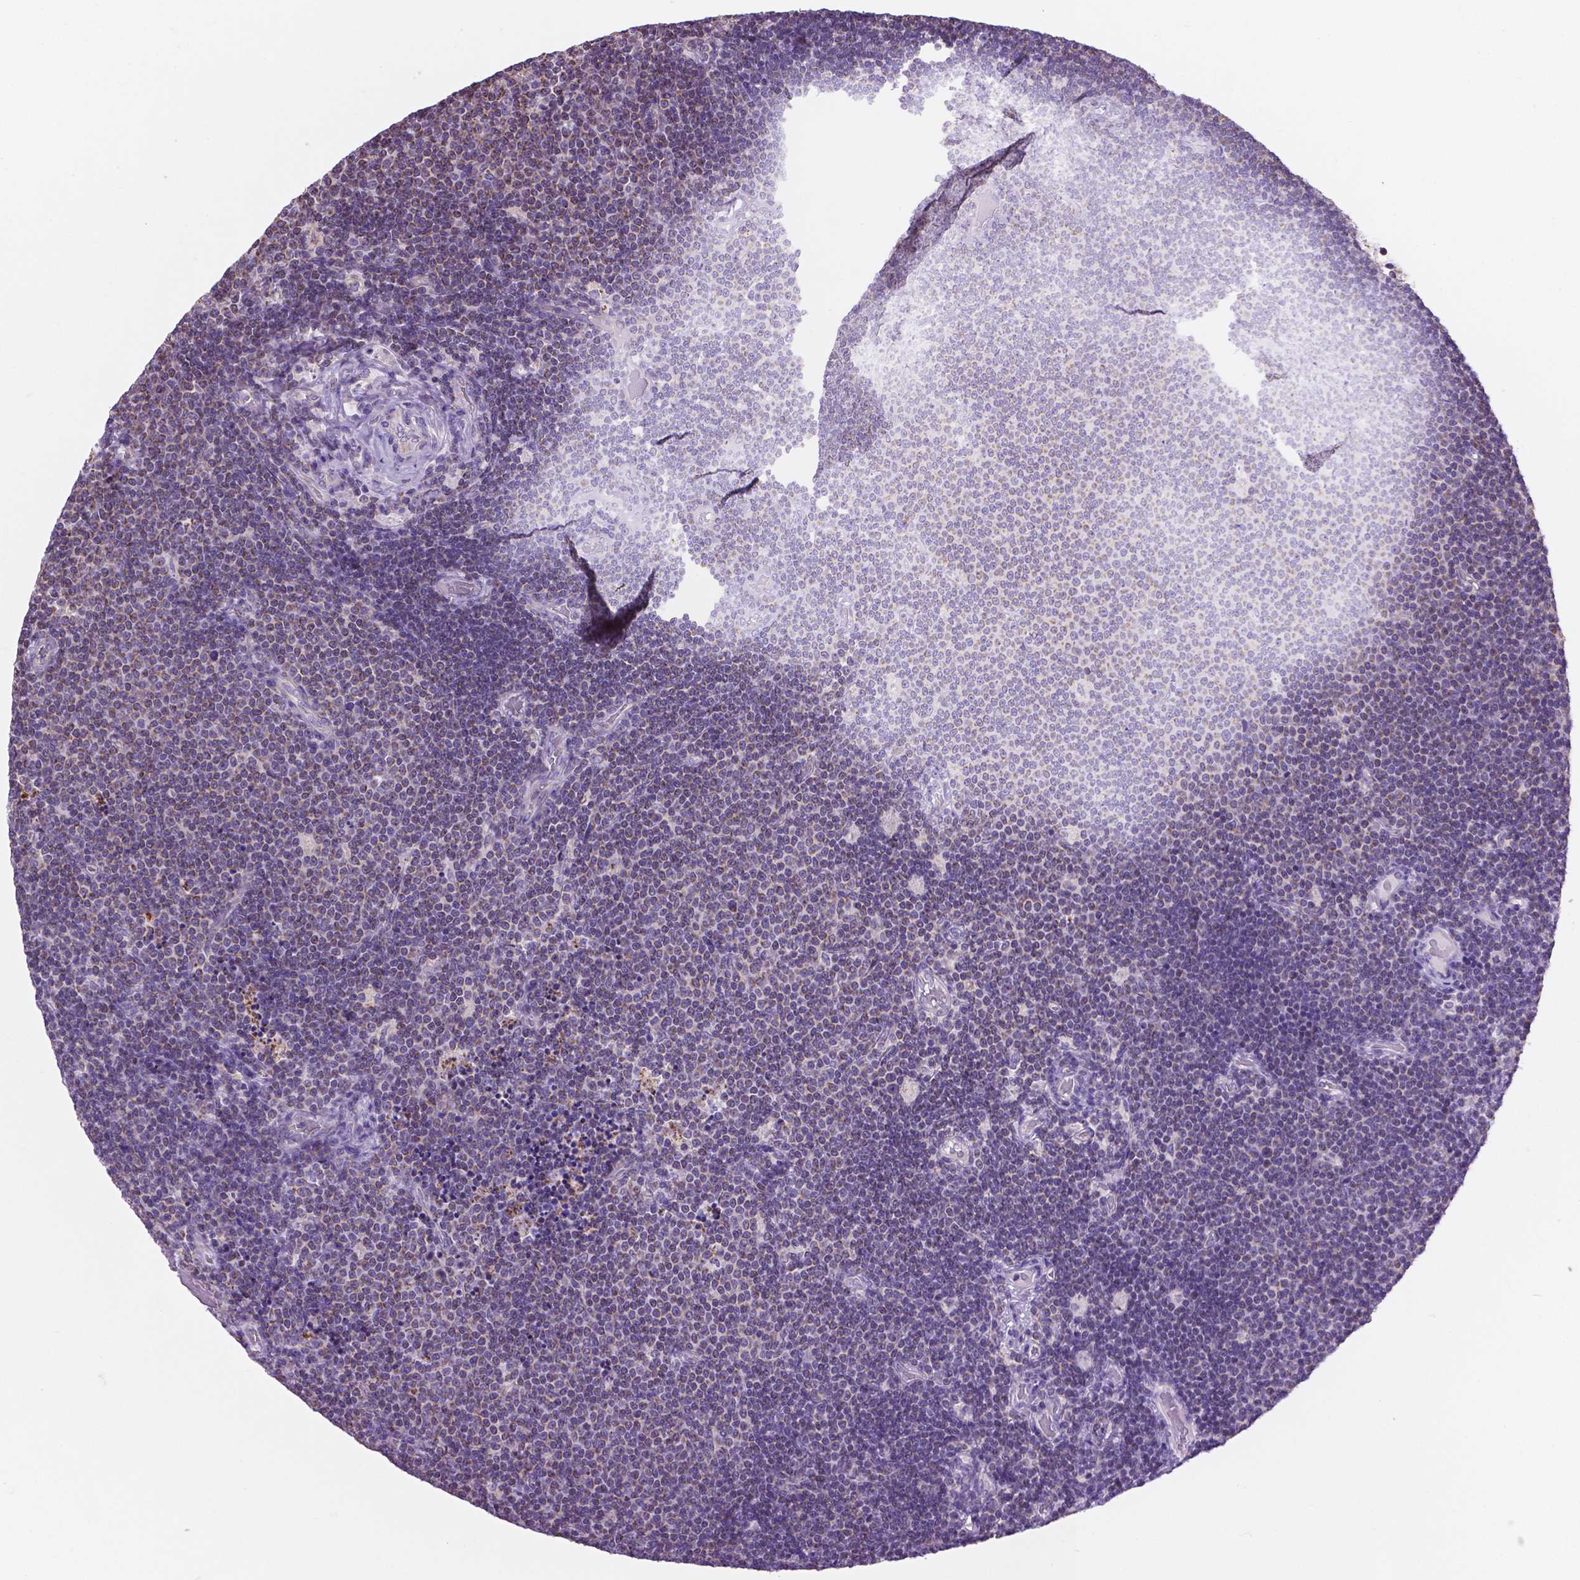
{"staining": {"intensity": "negative", "quantity": "none", "location": "none"}, "tissue": "lymphoma", "cell_type": "Tumor cells", "image_type": "cancer", "snomed": [{"axis": "morphology", "description": "Malignant lymphoma, non-Hodgkin's type, Low grade"}, {"axis": "topography", "description": "Brain"}], "caption": "An immunohistochemistry histopathology image of lymphoma is shown. There is no staining in tumor cells of lymphoma.", "gene": "CSPG5", "patient": {"sex": "female", "age": 66}}